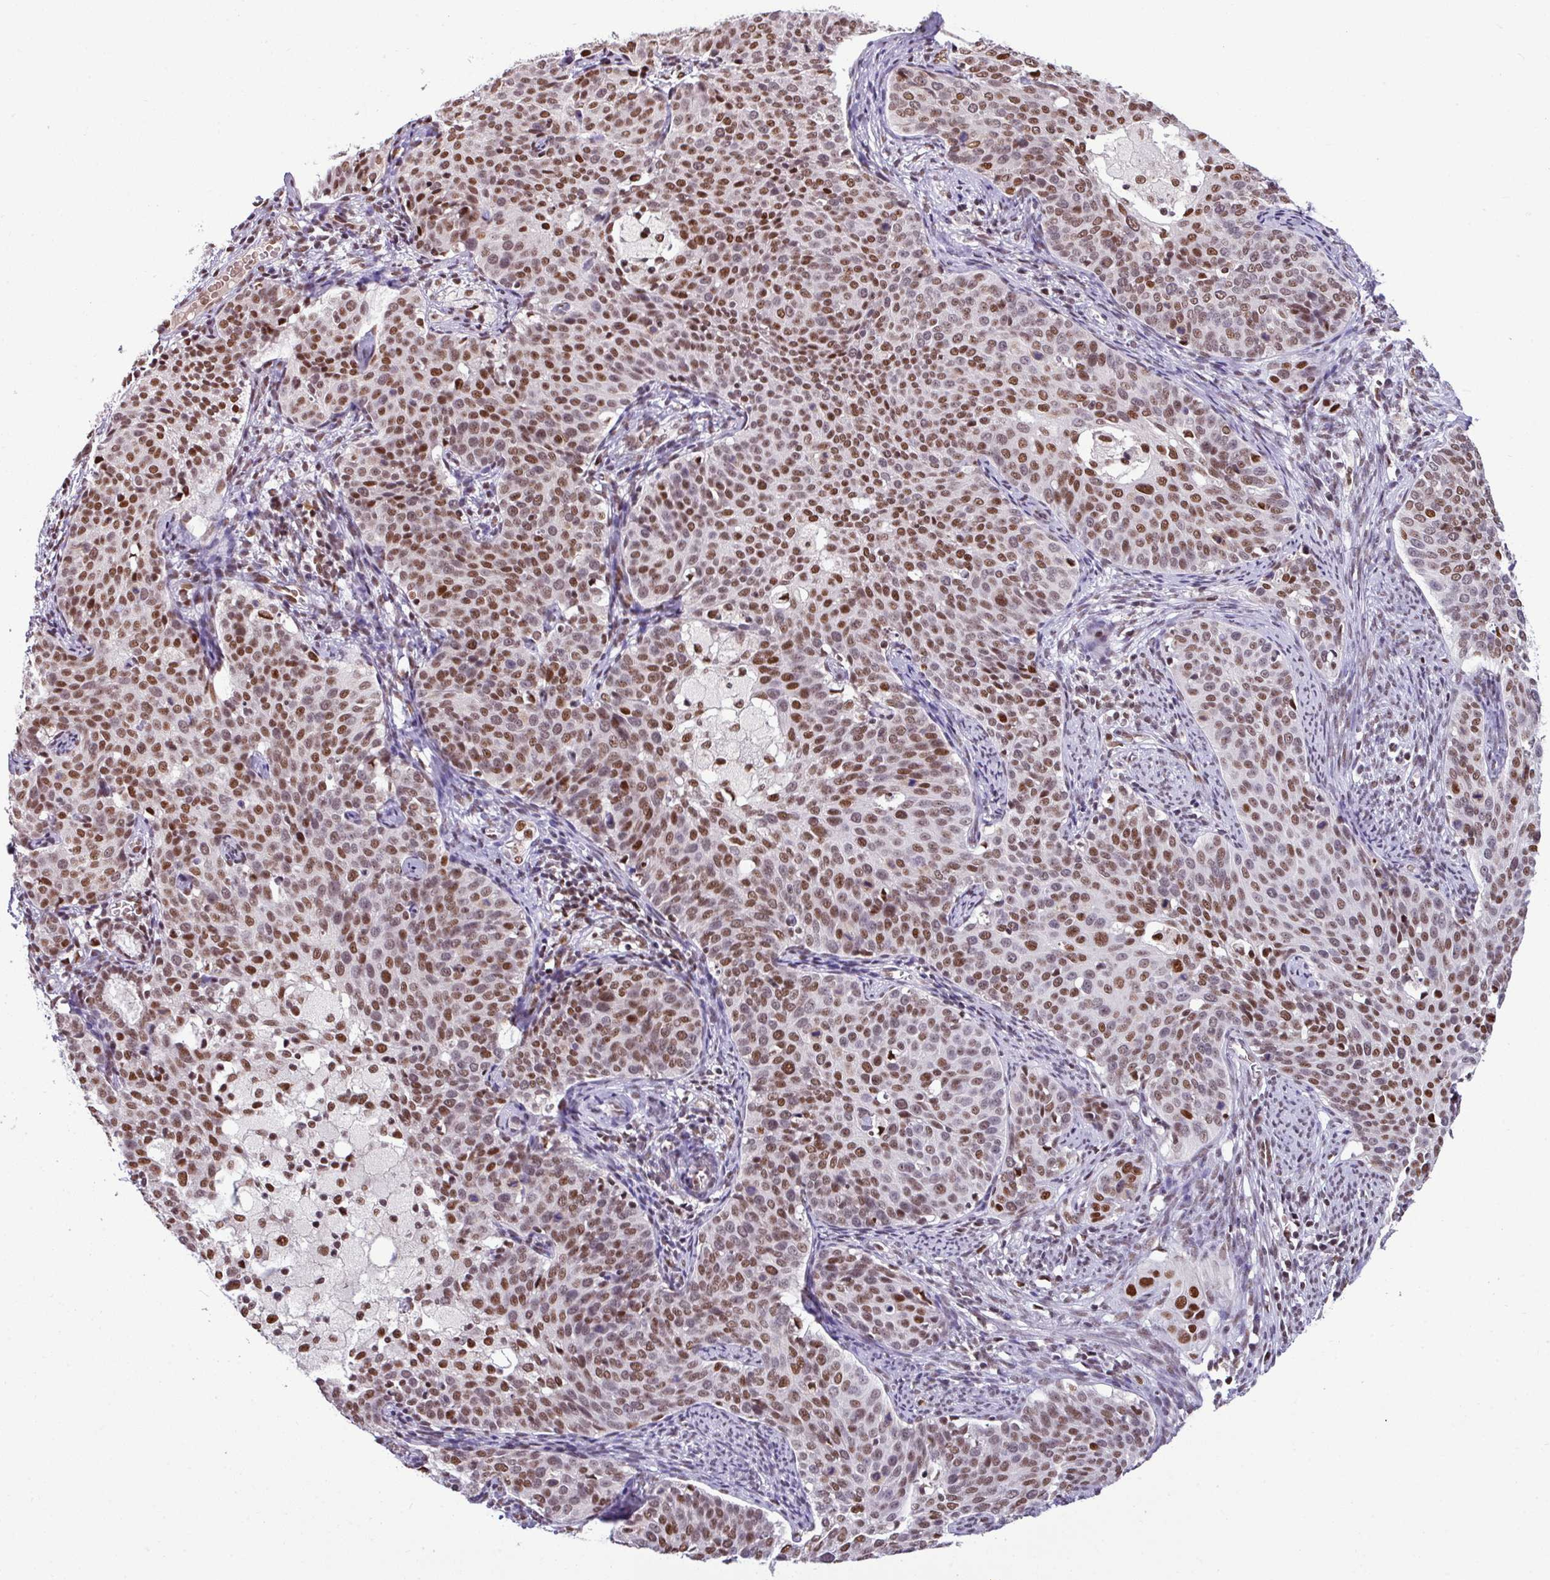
{"staining": {"intensity": "moderate", "quantity": ">75%", "location": "nuclear"}, "tissue": "cervical cancer", "cell_type": "Tumor cells", "image_type": "cancer", "snomed": [{"axis": "morphology", "description": "Squamous cell carcinoma, NOS"}, {"axis": "topography", "description": "Cervix"}], "caption": "Immunohistochemical staining of human cervical cancer (squamous cell carcinoma) exhibits medium levels of moderate nuclear positivity in about >75% of tumor cells. Using DAB (brown) and hematoxylin (blue) stains, captured at high magnification using brightfield microscopy.", "gene": "TDG", "patient": {"sex": "female", "age": 44}}